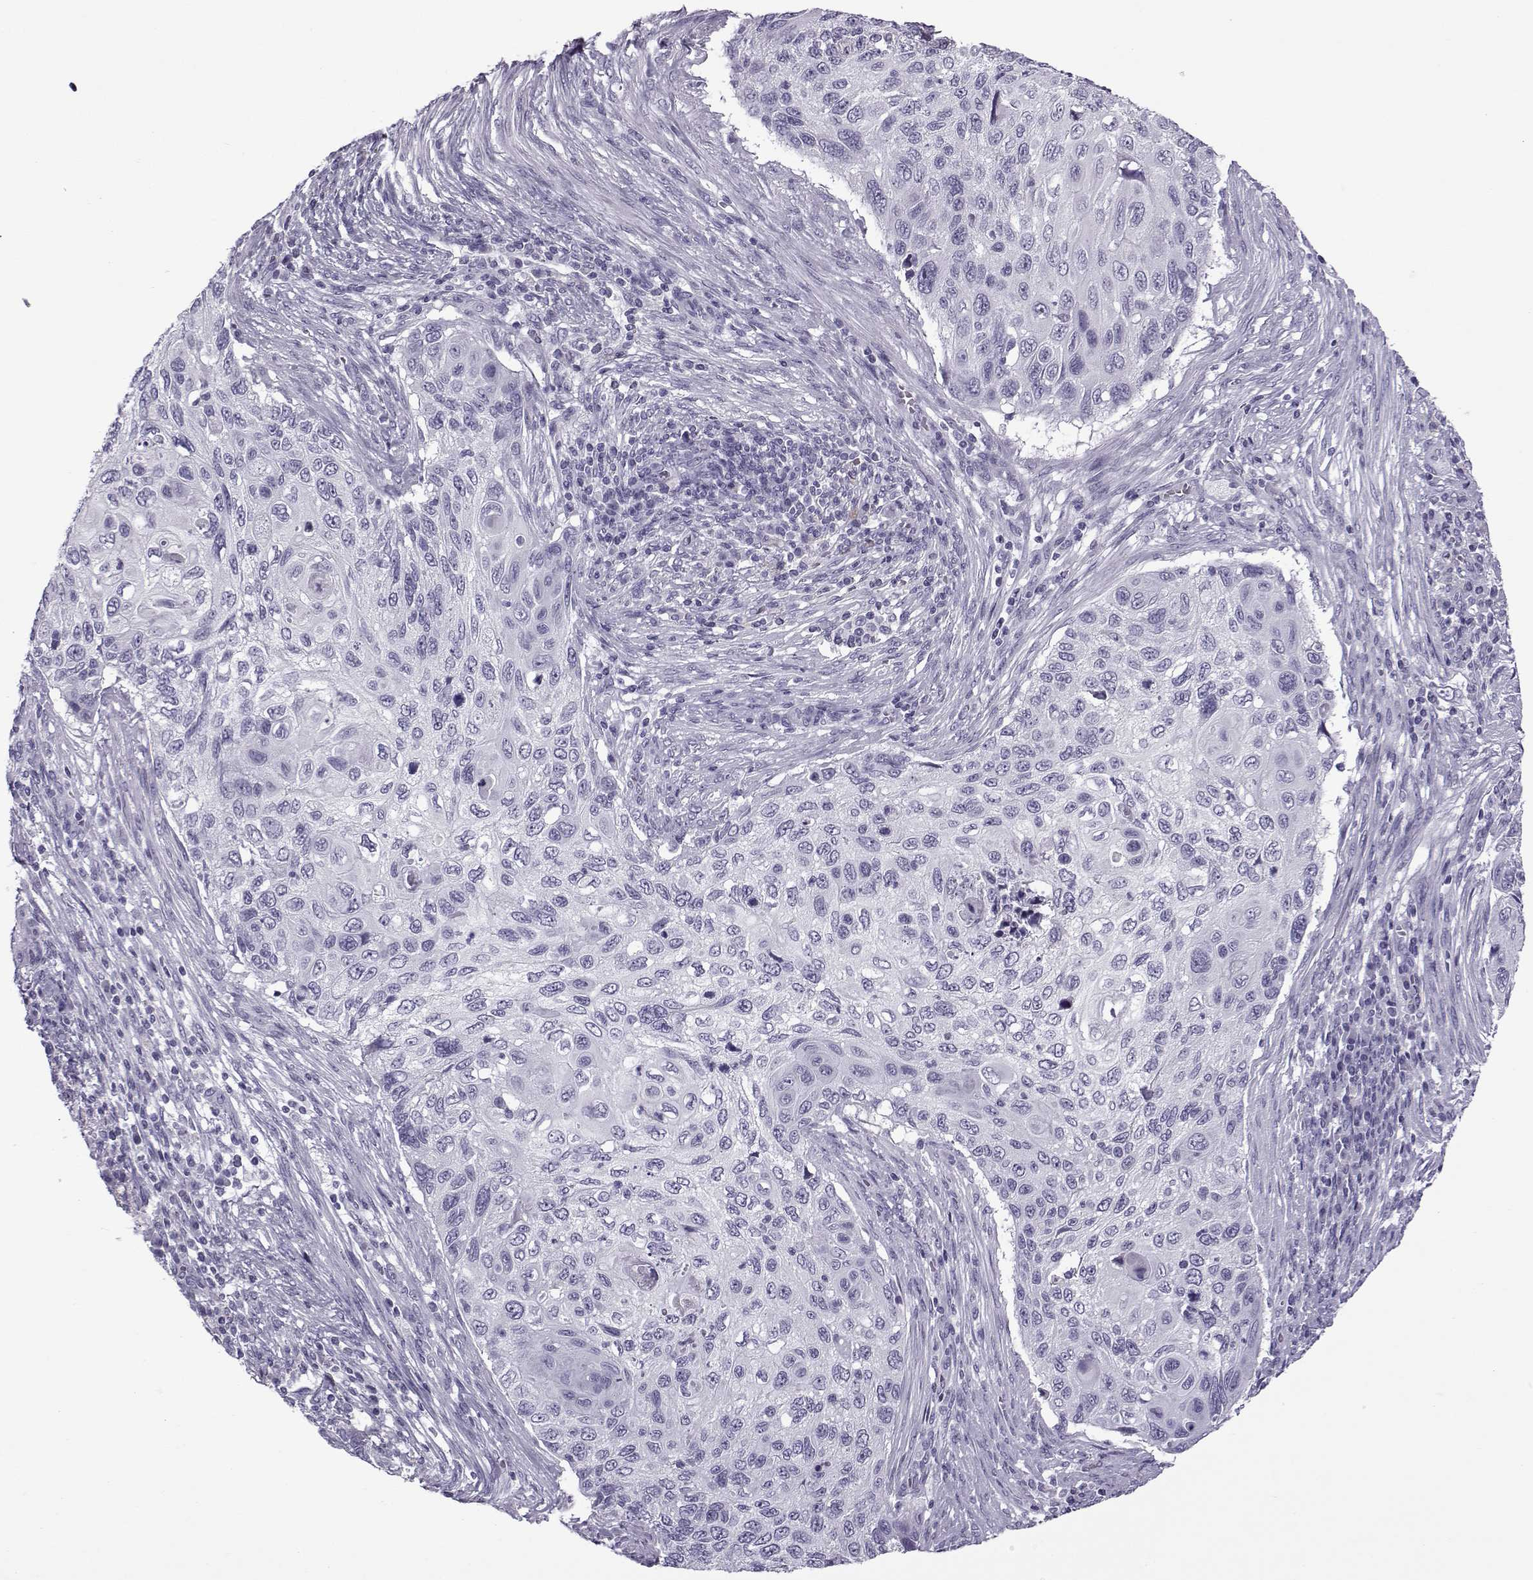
{"staining": {"intensity": "negative", "quantity": "none", "location": "none"}, "tissue": "cervical cancer", "cell_type": "Tumor cells", "image_type": "cancer", "snomed": [{"axis": "morphology", "description": "Squamous cell carcinoma, NOS"}, {"axis": "topography", "description": "Cervix"}], "caption": "Human cervical cancer stained for a protein using immunohistochemistry demonstrates no expression in tumor cells.", "gene": "OIP5", "patient": {"sex": "female", "age": 70}}